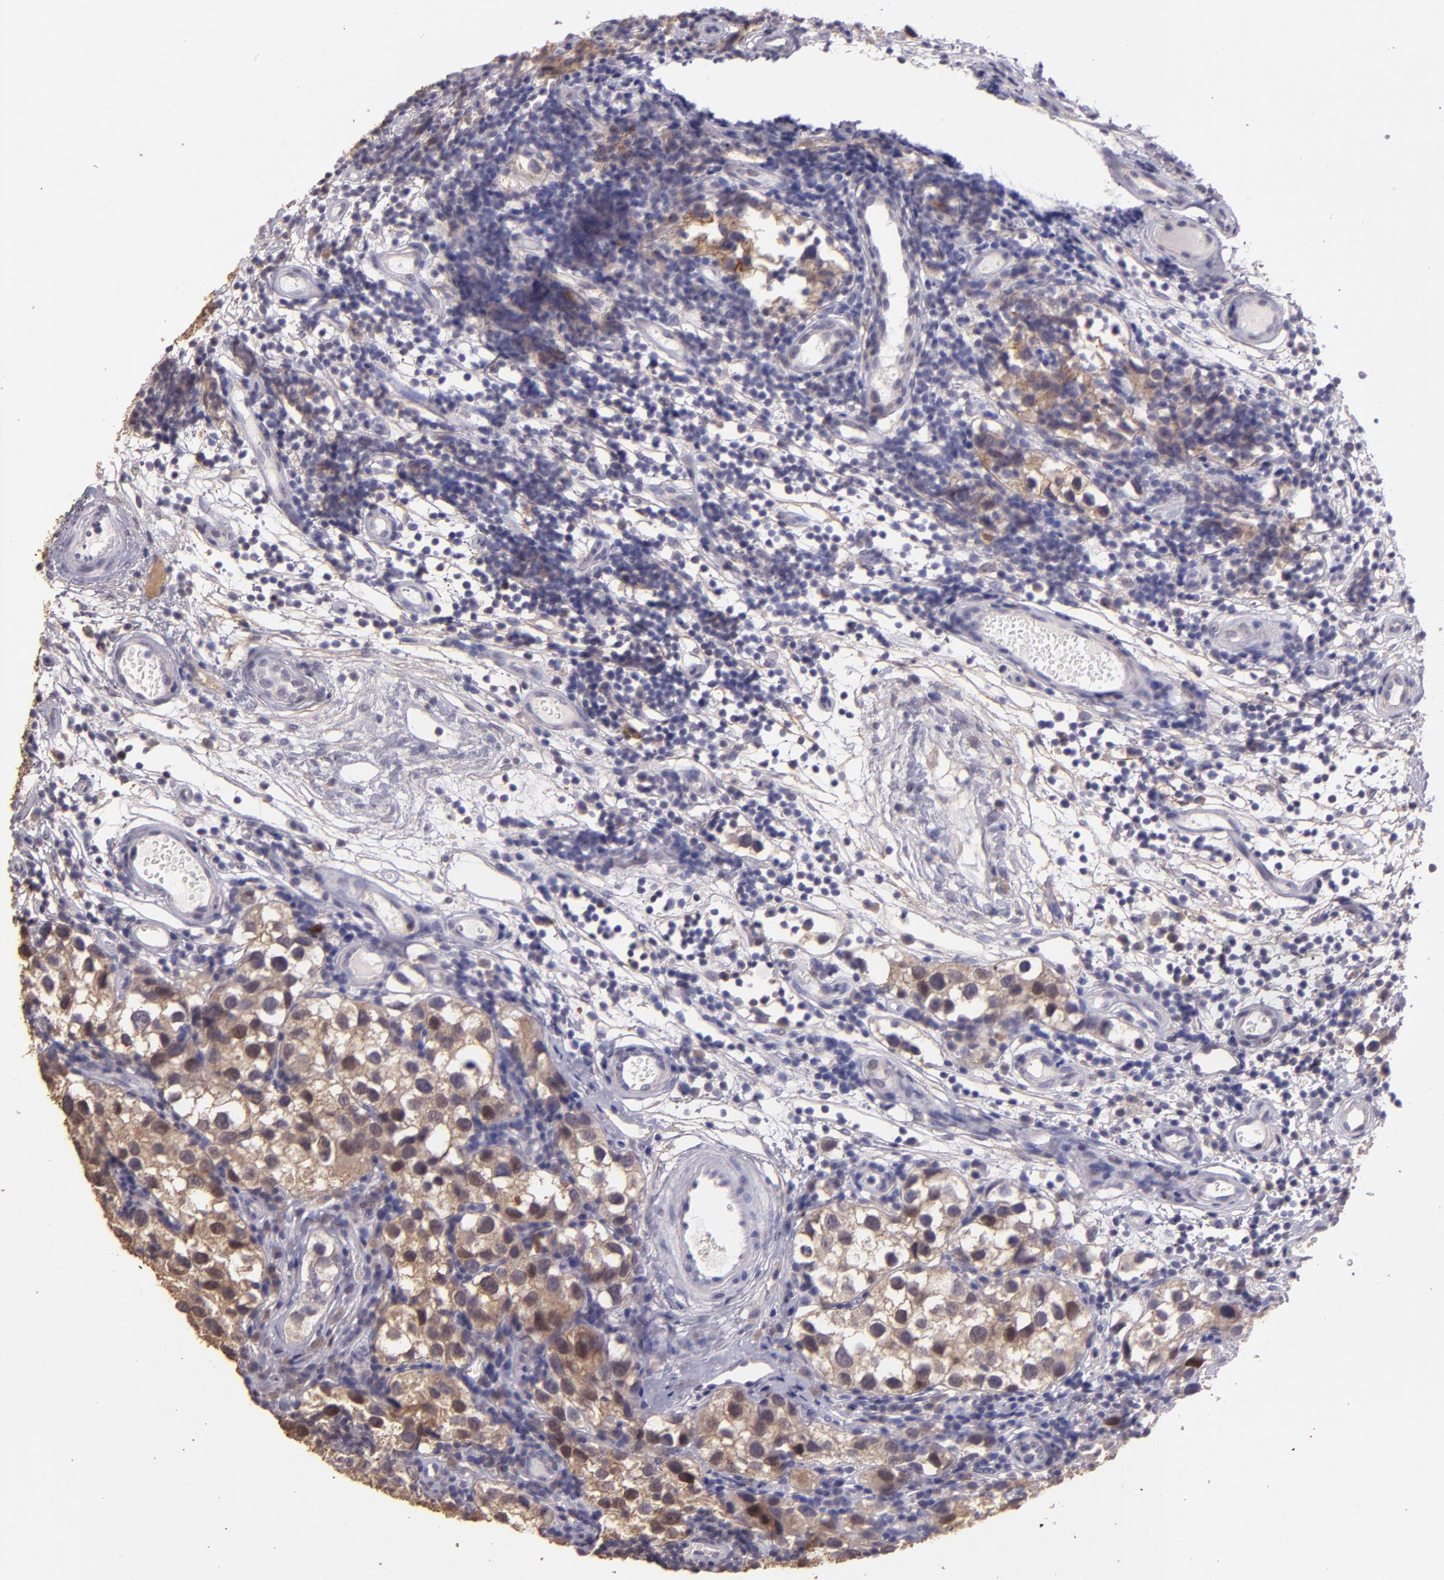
{"staining": {"intensity": "moderate", "quantity": ">75%", "location": "cytoplasmic/membranous,nuclear"}, "tissue": "testis cancer", "cell_type": "Tumor cells", "image_type": "cancer", "snomed": [{"axis": "morphology", "description": "Seminoma, NOS"}, {"axis": "topography", "description": "Testis"}], "caption": "This photomicrograph reveals seminoma (testis) stained with IHC to label a protein in brown. The cytoplasmic/membranous and nuclear of tumor cells show moderate positivity for the protein. Nuclei are counter-stained blue.", "gene": "PAPPA", "patient": {"sex": "male", "age": 39}}